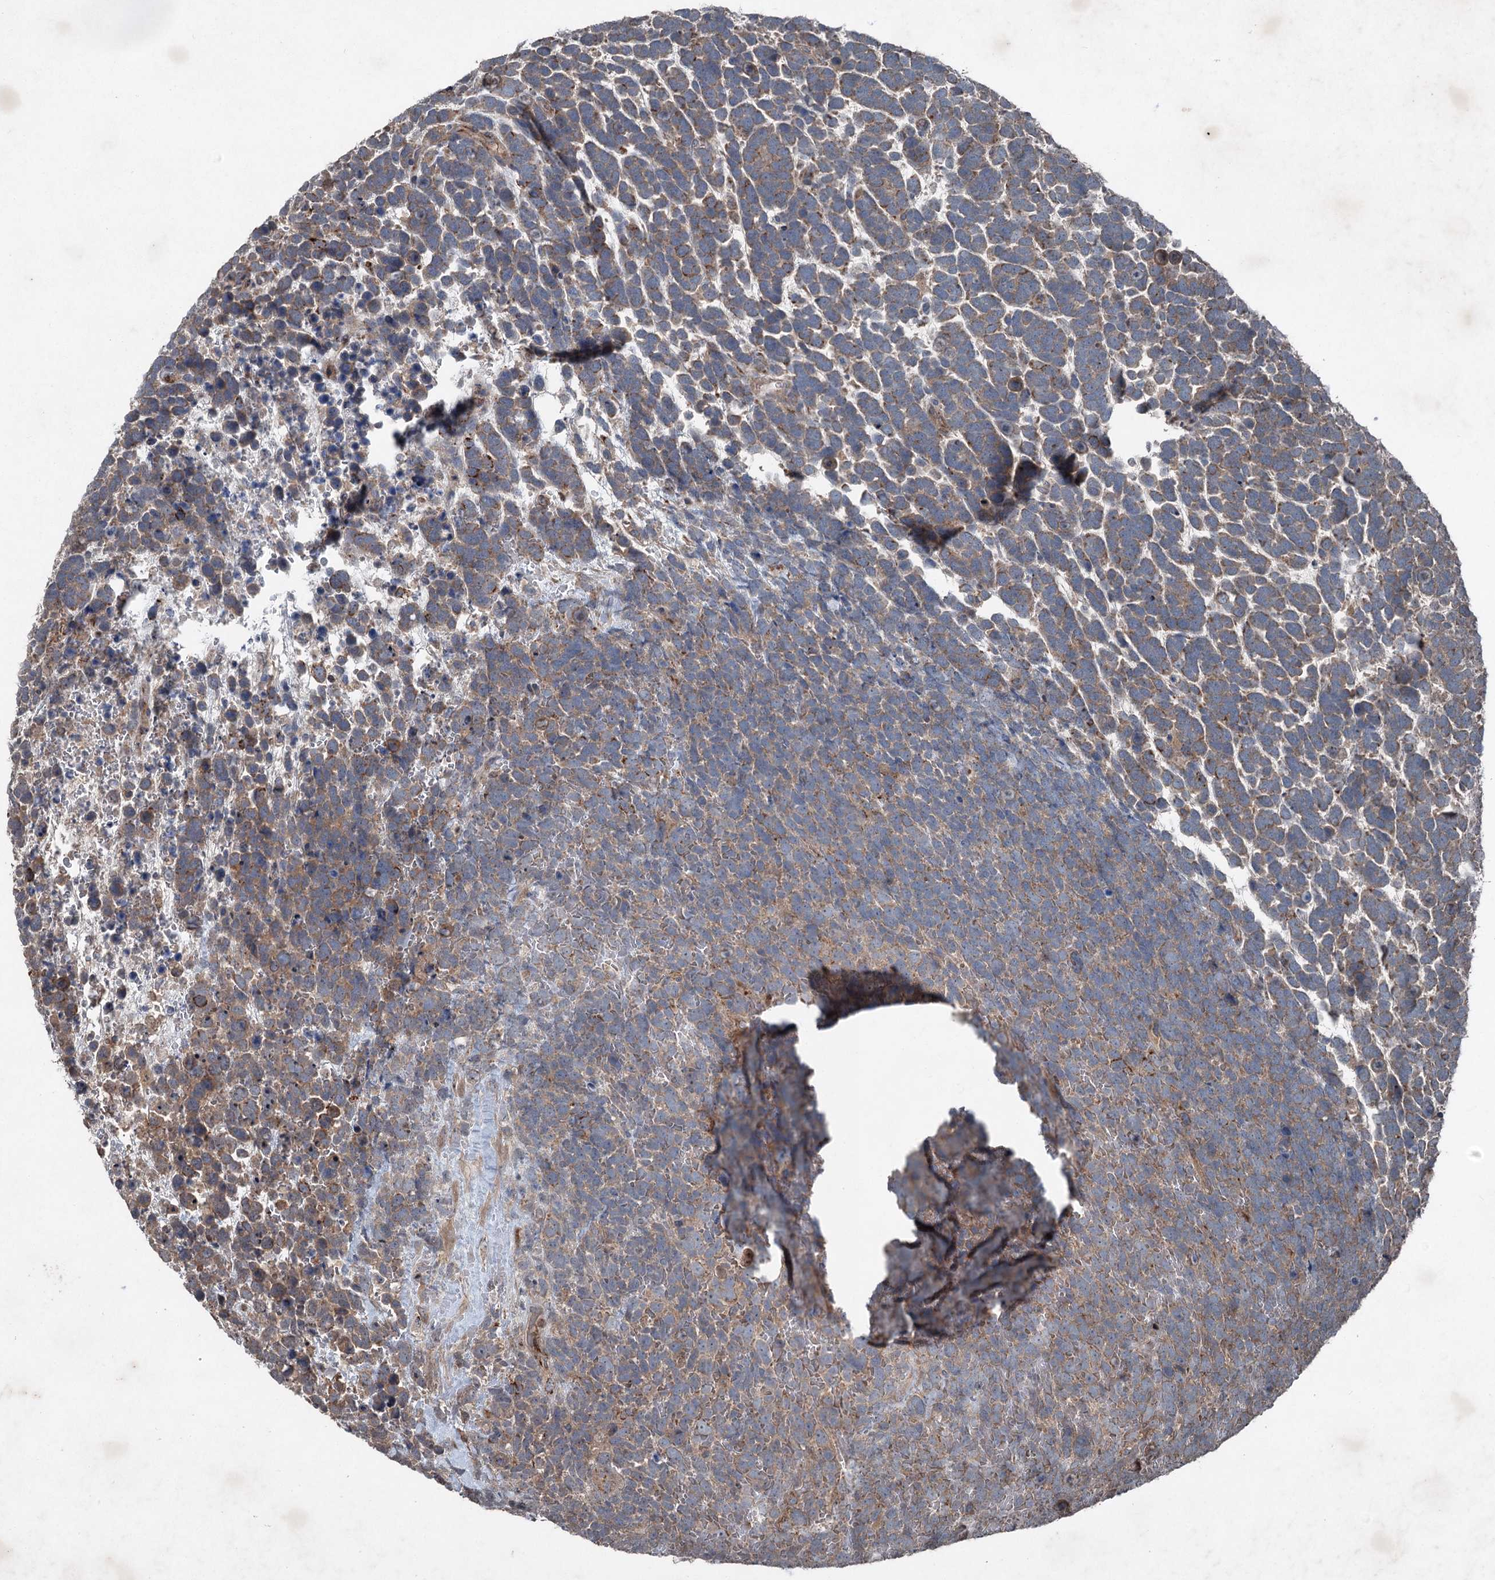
{"staining": {"intensity": "moderate", "quantity": "25%-75%", "location": "cytoplasmic/membranous"}, "tissue": "urothelial cancer", "cell_type": "Tumor cells", "image_type": "cancer", "snomed": [{"axis": "morphology", "description": "Urothelial carcinoma, High grade"}, {"axis": "topography", "description": "Urinary bladder"}], "caption": "Approximately 25%-75% of tumor cells in urothelial cancer show moderate cytoplasmic/membranous protein expression as visualized by brown immunohistochemical staining.", "gene": "ALAS1", "patient": {"sex": "female", "age": 82}}